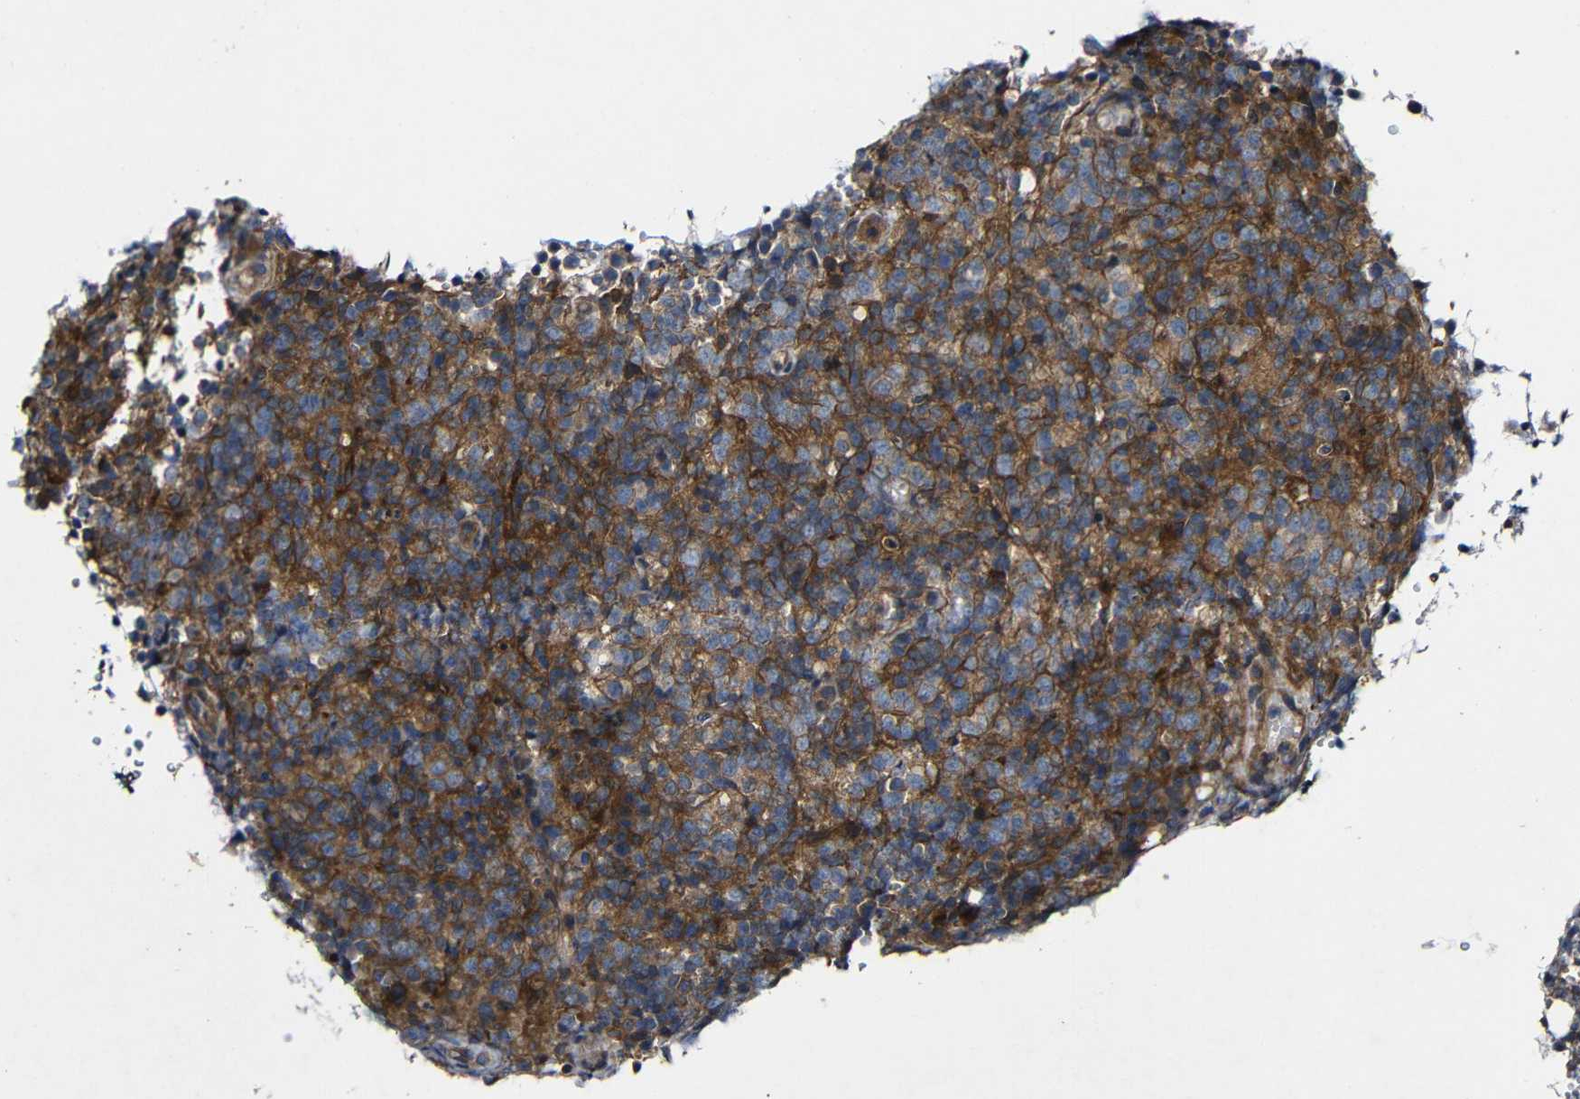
{"staining": {"intensity": "moderate", "quantity": ">75%", "location": "cytoplasmic/membranous"}, "tissue": "lymphoma", "cell_type": "Tumor cells", "image_type": "cancer", "snomed": [{"axis": "morphology", "description": "Malignant lymphoma, non-Hodgkin's type, High grade"}, {"axis": "topography", "description": "Lymph node"}], "caption": "The photomicrograph displays staining of high-grade malignant lymphoma, non-Hodgkin's type, revealing moderate cytoplasmic/membranous protein positivity (brown color) within tumor cells.", "gene": "GSDME", "patient": {"sex": "female", "age": 76}}